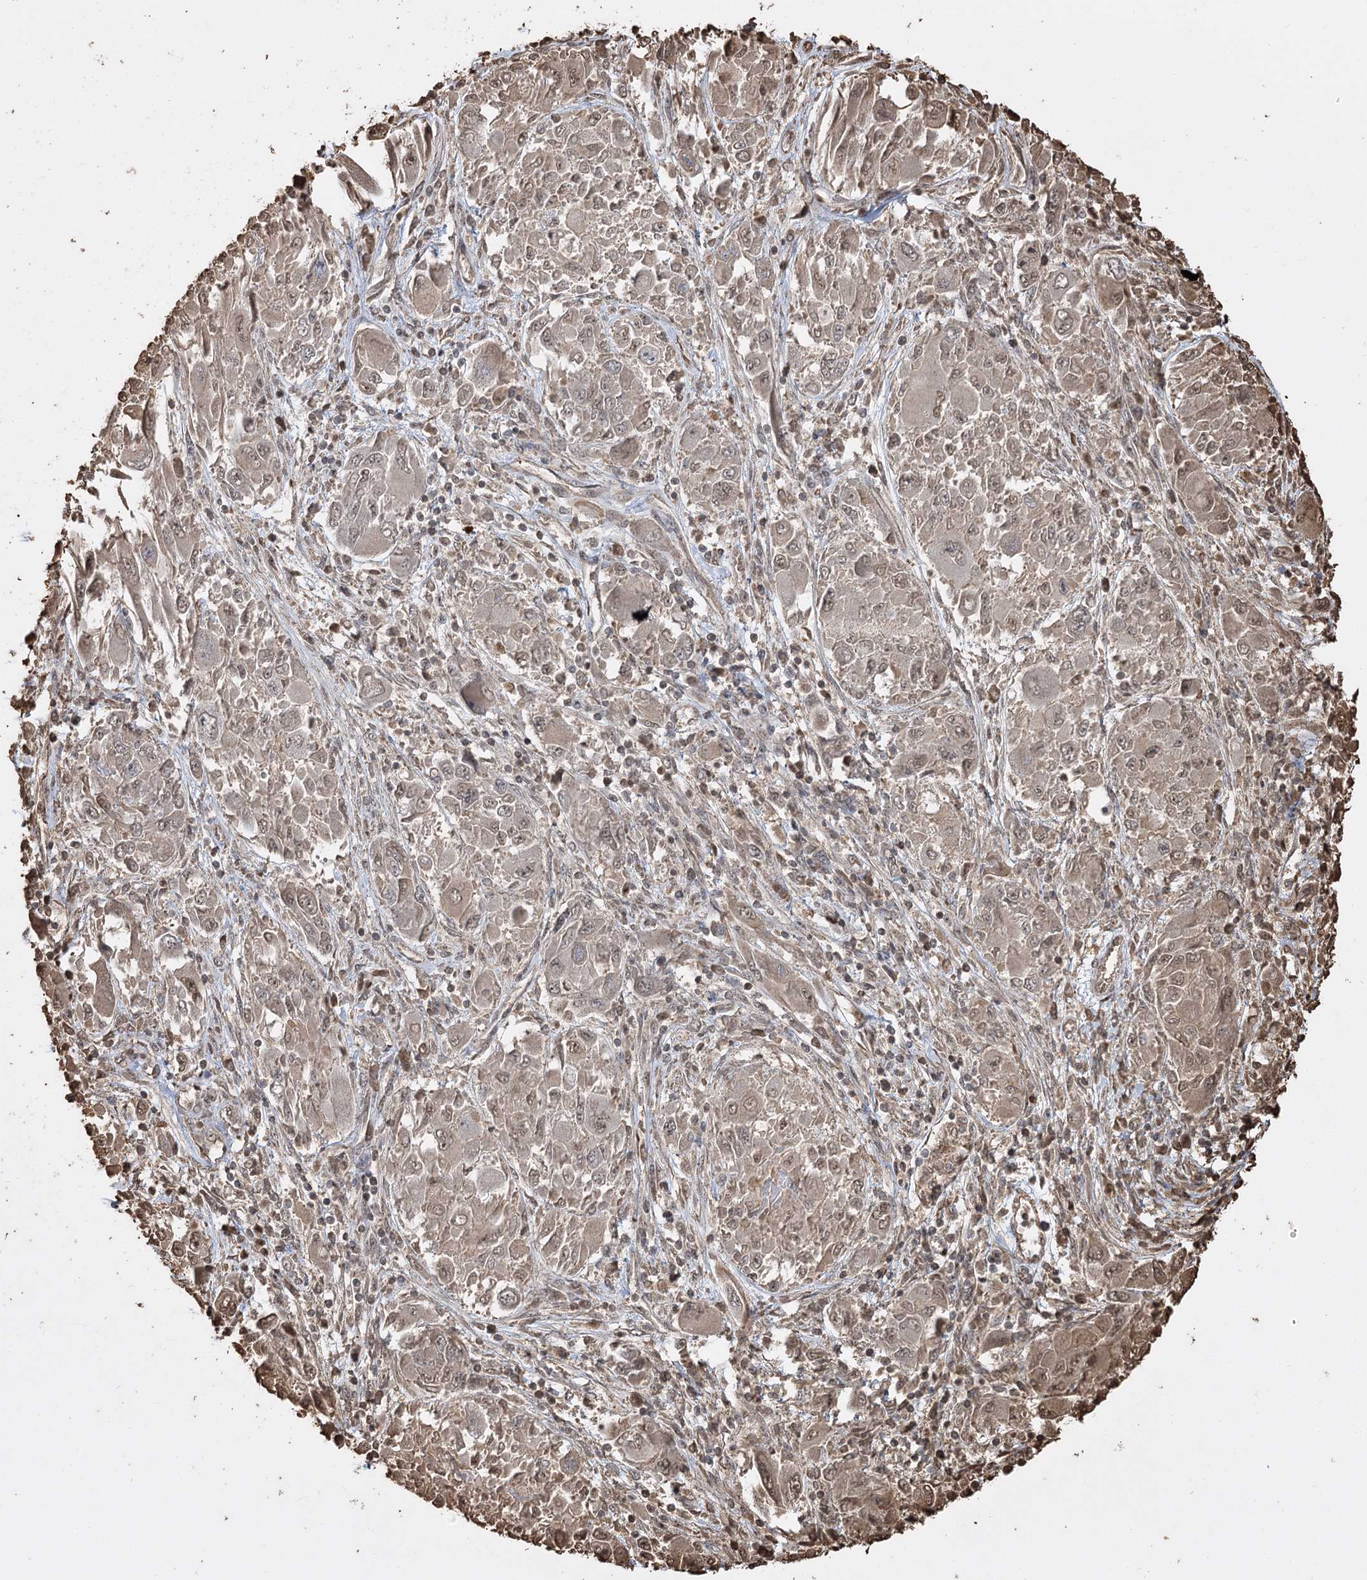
{"staining": {"intensity": "weak", "quantity": ">75%", "location": "cytoplasmic/membranous,nuclear"}, "tissue": "melanoma", "cell_type": "Tumor cells", "image_type": "cancer", "snomed": [{"axis": "morphology", "description": "Malignant melanoma, NOS"}, {"axis": "topography", "description": "Skin"}], "caption": "High-magnification brightfield microscopy of melanoma stained with DAB (brown) and counterstained with hematoxylin (blue). tumor cells exhibit weak cytoplasmic/membranous and nuclear positivity is identified in approximately>75% of cells. The protein of interest is shown in brown color, while the nuclei are stained blue.", "gene": "PLCH1", "patient": {"sex": "female", "age": 91}}